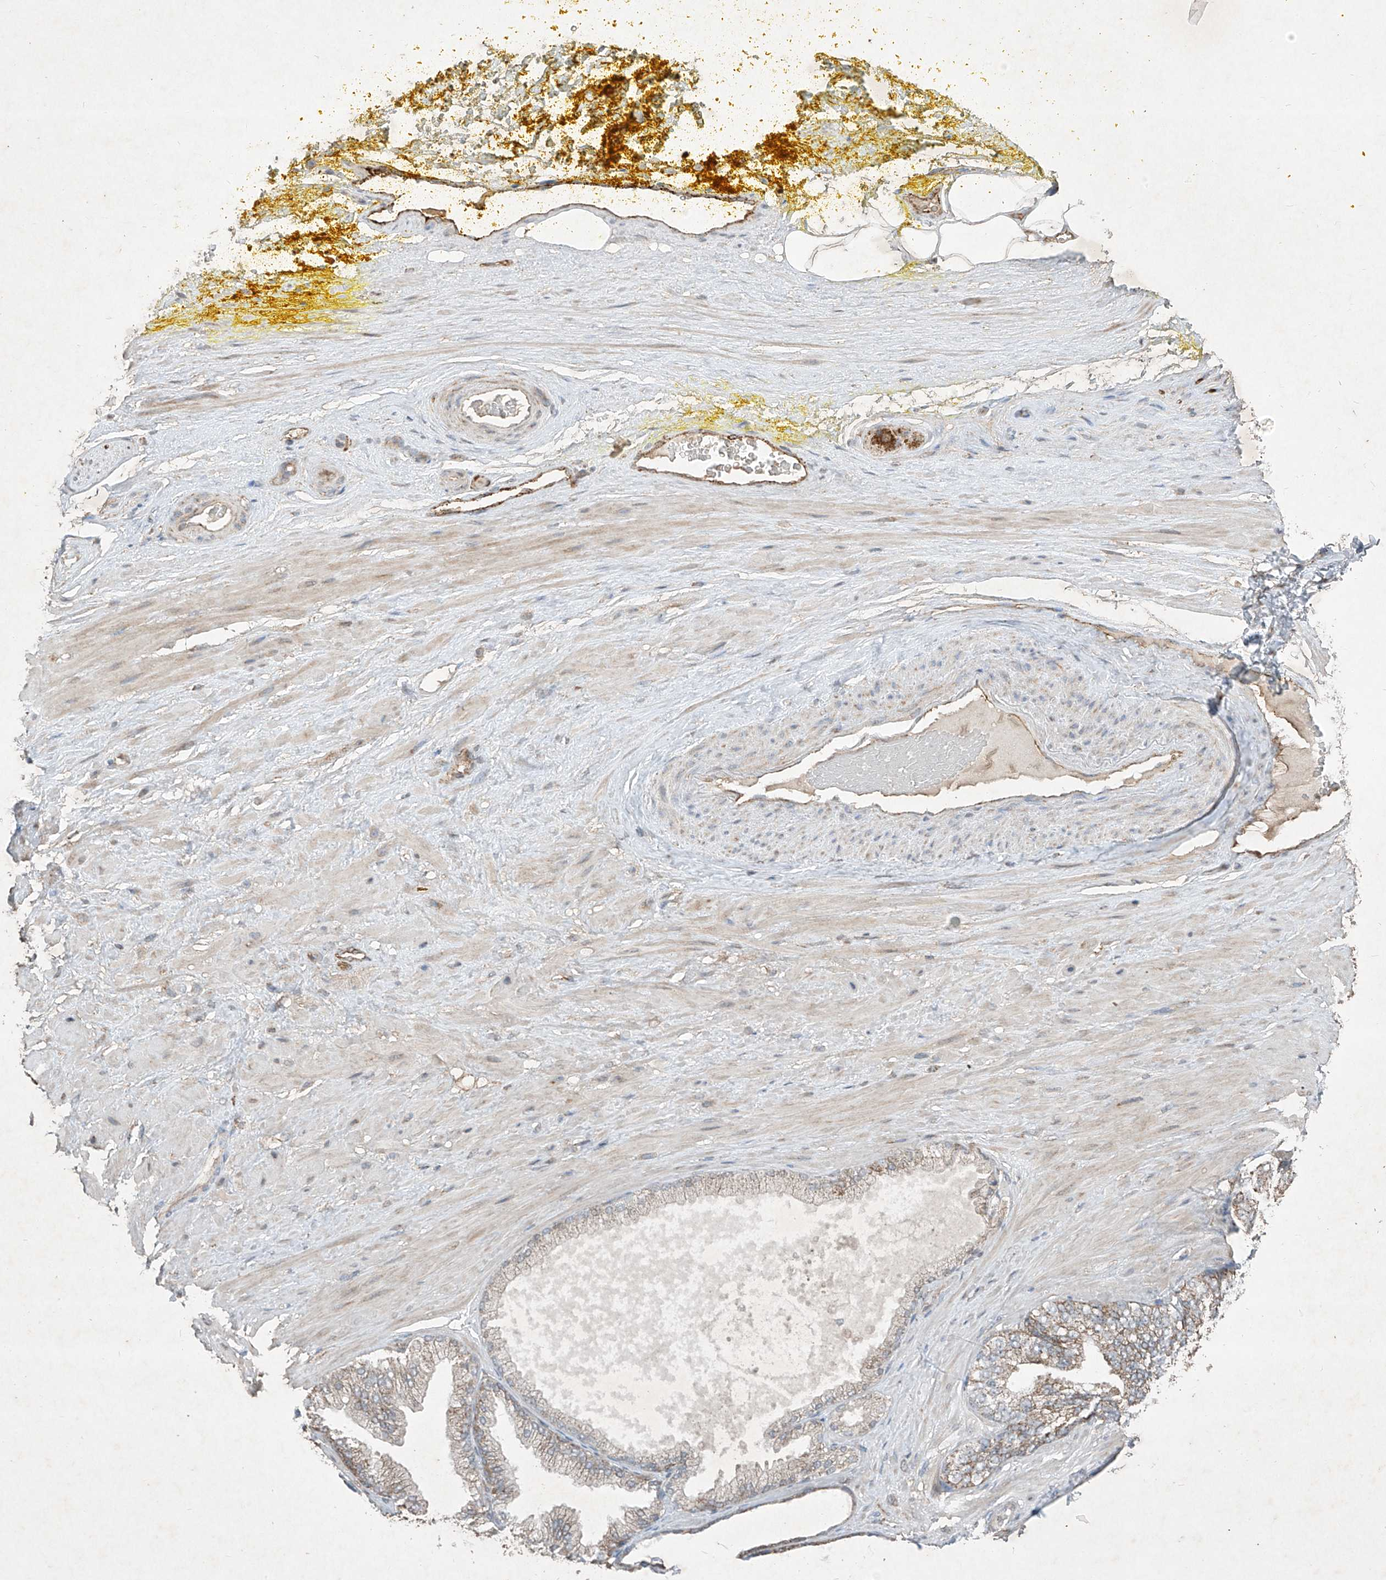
{"staining": {"intensity": "moderate", "quantity": ">75%", "location": "cytoplasmic/membranous"}, "tissue": "adipose tissue", "cell_type": "Adipocytes", "image_type": "normal", "snomed": [{"axis": "morphology", "description": "Normal tissue, NOS"}, {"axis": "morphology", "description": "Adenocarcinoma, Low grade"}, {"axis": "topography", "description": "Prostate"}, {"axis": "topography", "description": "Peripheral nerve tissue"}], "caption": "Benign adipose tissue displays moderate cytoplasmic/membranous expression in approximately >75% of adipocytes, visualized by immunohistochemistry. Immunohistochemistry (ihc) stains the protein of interest in brown and the nuclei are stained blue.", "gene": "UQCC1", "patient": {"sex": "male", "age": 63}}